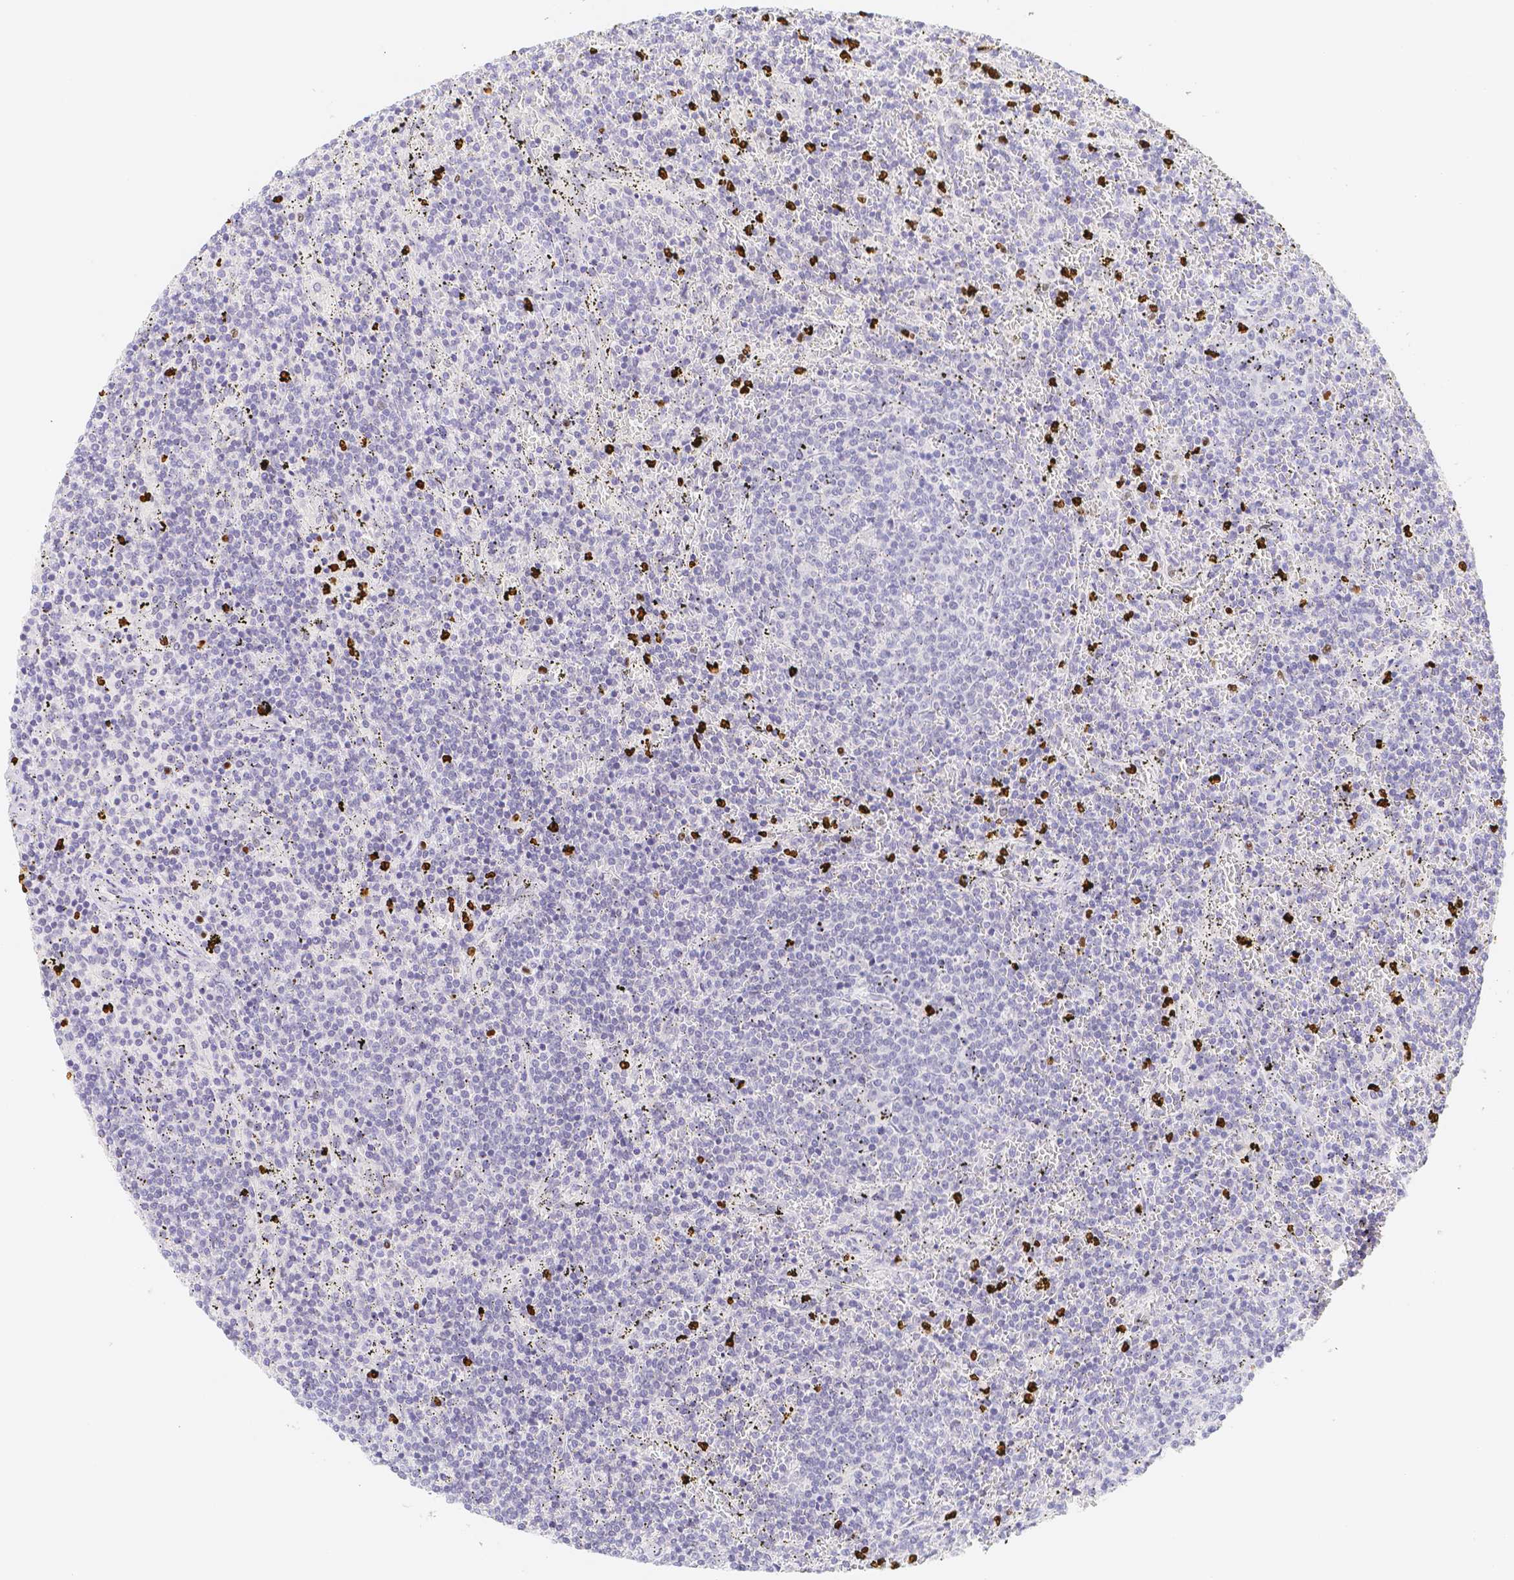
{"staining": {"intensity": "negative", "quantity": "none", "location": "none"}, "tissue": "lymphoma", "cell_type": "Tumor cells", "image_type": "cancer", "snomed": [{"axis": "morphology", "description": "Malignant lymphoma, non-Hodgkin's type, Low grade"}, {"axis": "topography", "description": "Spleen"}], "caption": "Immunohistochemistry photomicrograph of neoplastic tissue: human low-grade malignant lymphoma, non-Hodgkin's type stained with DAB (3,3'-diaminobenzidine) displays no significant protein positivity in tumor cells.", "gene": "PADI4", "patient": {"sex": "female", "age": 50}}